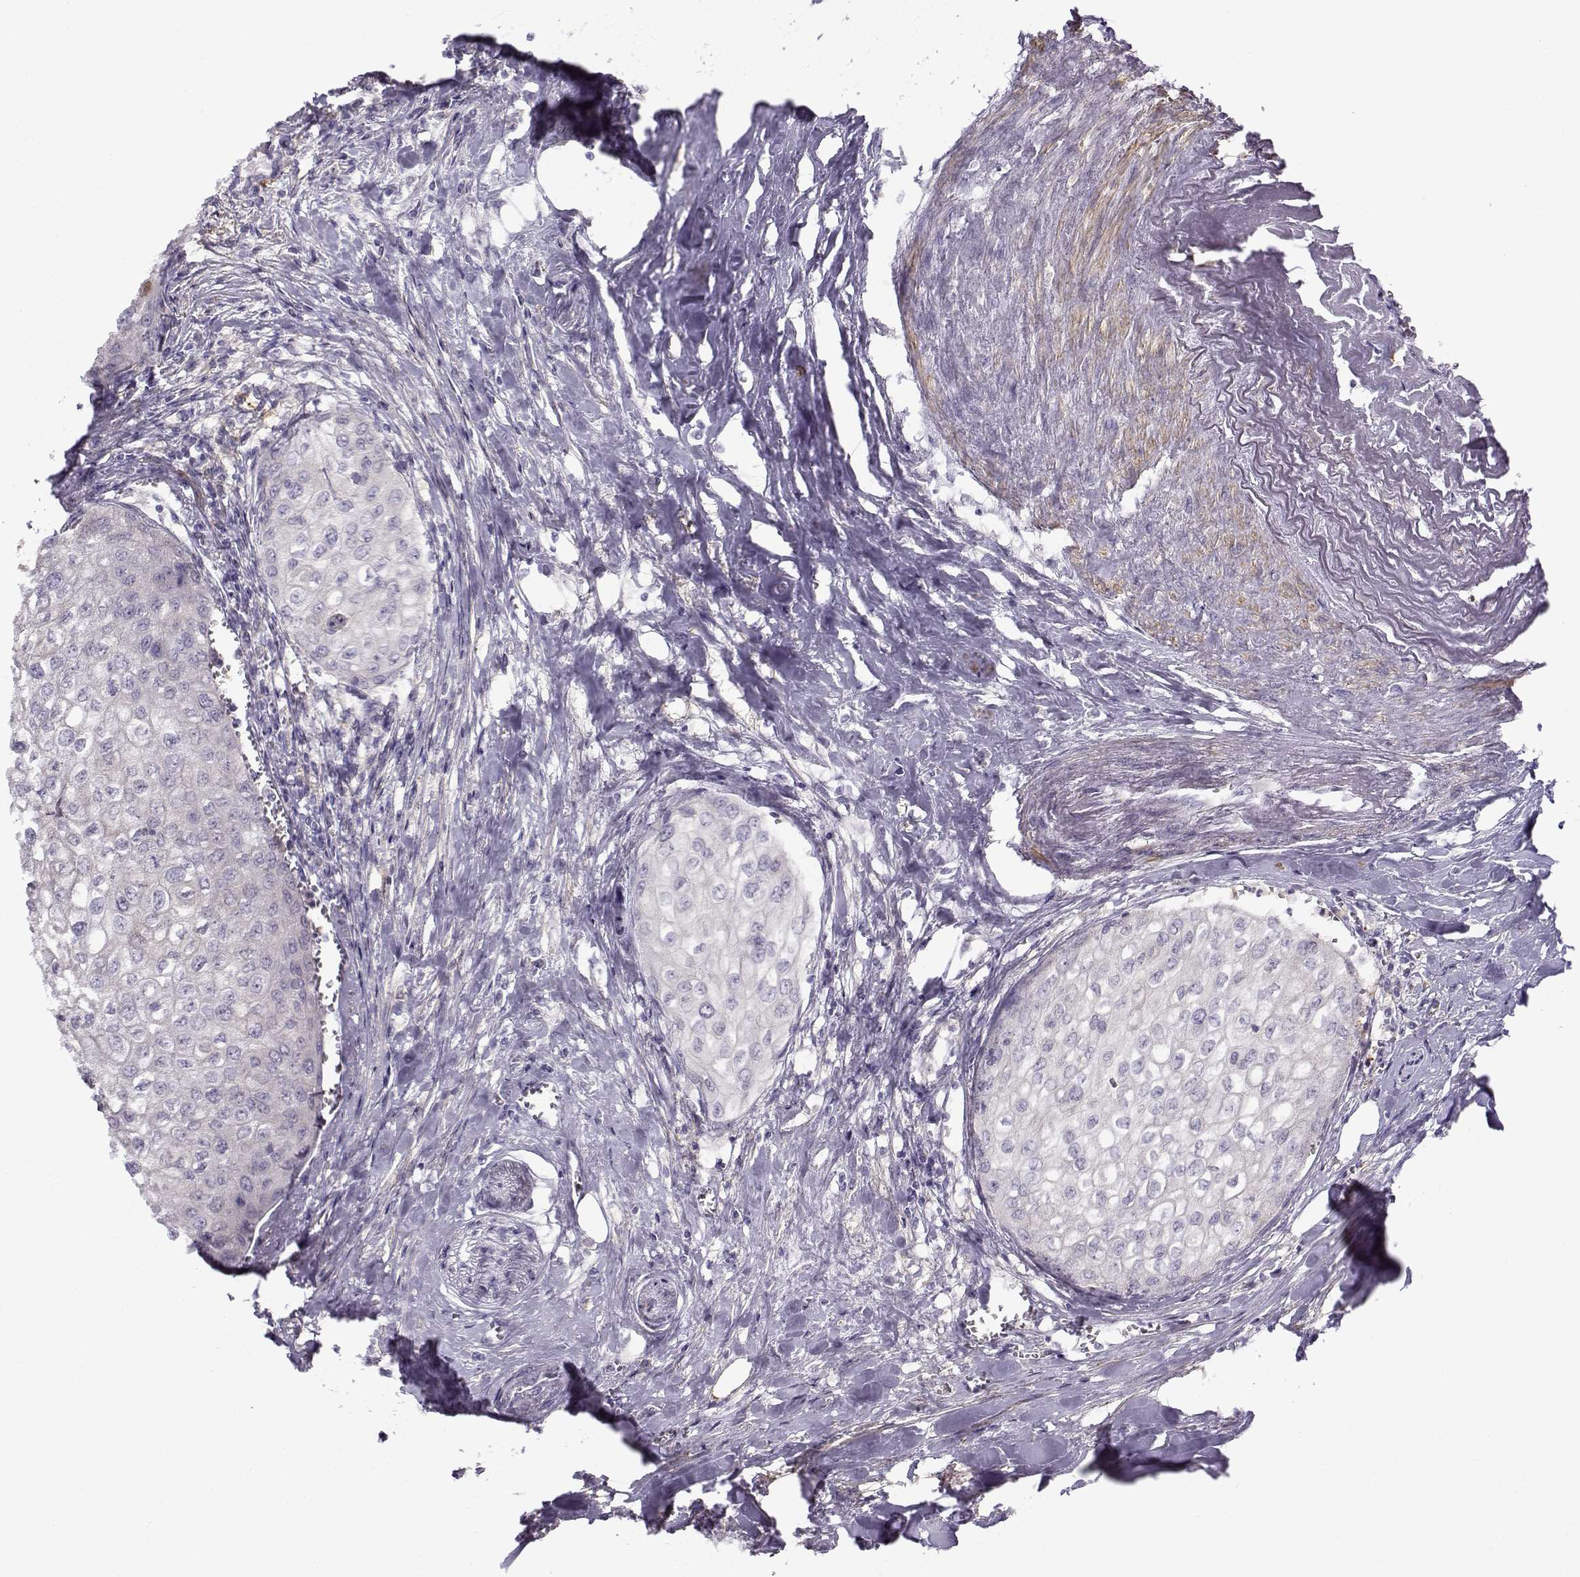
{"staining": {"intensity": "negative", "quantity": "none", "location": "none"}, "tissue": "urothelial cancer", "cell_type": "Tumor cells", "image_type": "cancer", "snomed": [{"axis": "morphology", "description": "Urothelial carcinoma, High grade"}, {"axis": "topography", "description": "Urinary bladder"}], "caption": "A high-resolution micrograph shows IHC staining of urothelial cancer, which exhibits no significant expression in tumor cells.", "gene": "UCP3", "patient": {"sex": "male", "age": 62}}